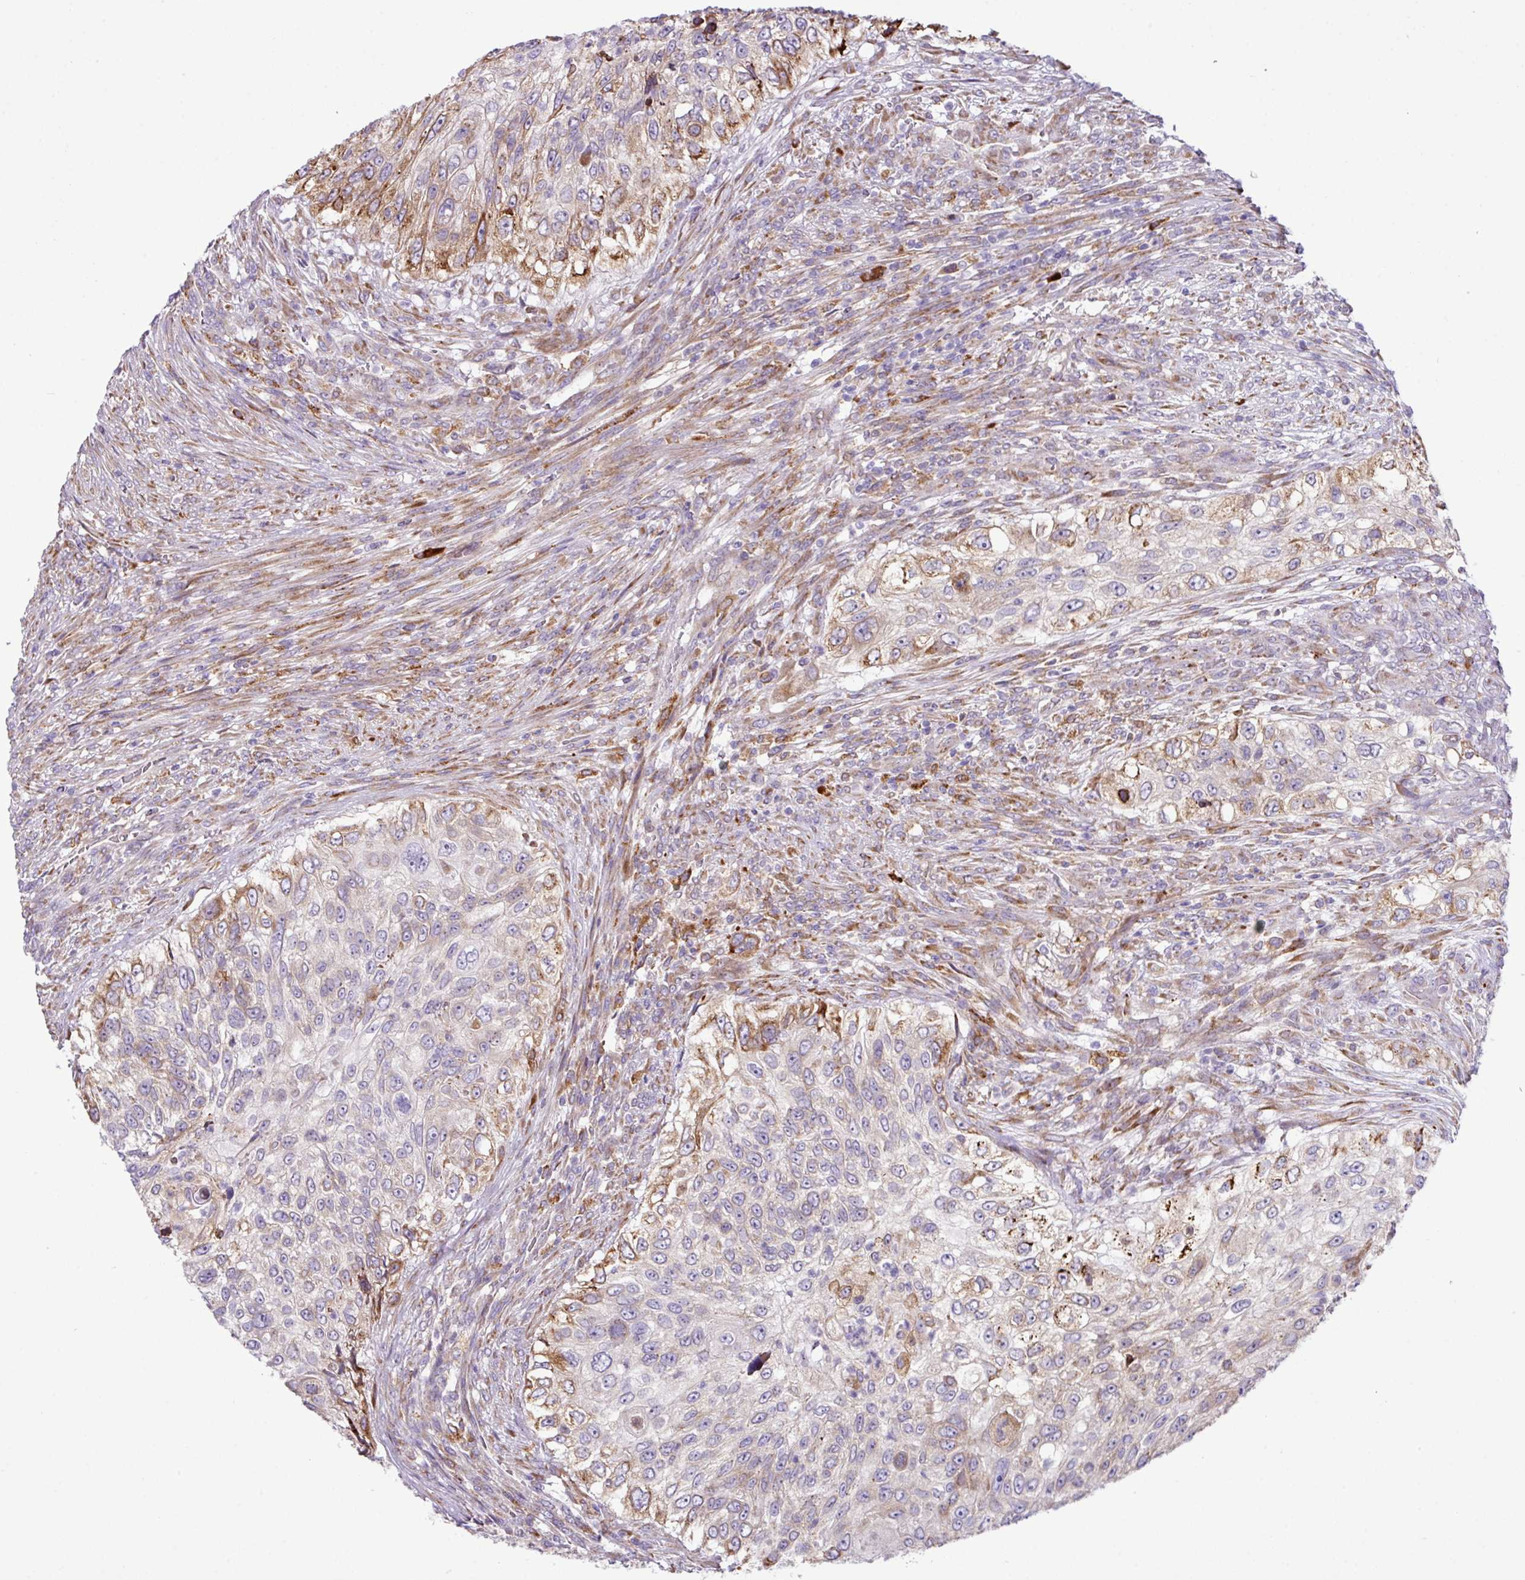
{"staining": {"intensity": "moderate", "quantity": "25%-75%", "location": "cytoplasmic/membranous"}, "tissue": "urothelial cancer", "cell_type": "Tumor cells", "image_type": "cancer", "snomed": [{"axis": "morphology", "description": "Urothelial carcinoma, High grade"}, {"axis": "topography", "description": "Urinary bladder"}], "caption": "This photomicrograph demonstrates high-grade urothelial carcinoma stained with immunohistochemistry to label a protein in brown. The cytoplasmic/membranous of tumor cells show moderate positivity for the protein. Nuclei are counter-stained blue.", "gene": "RGS21", "patient": {"sex": "female", "age": 60}}